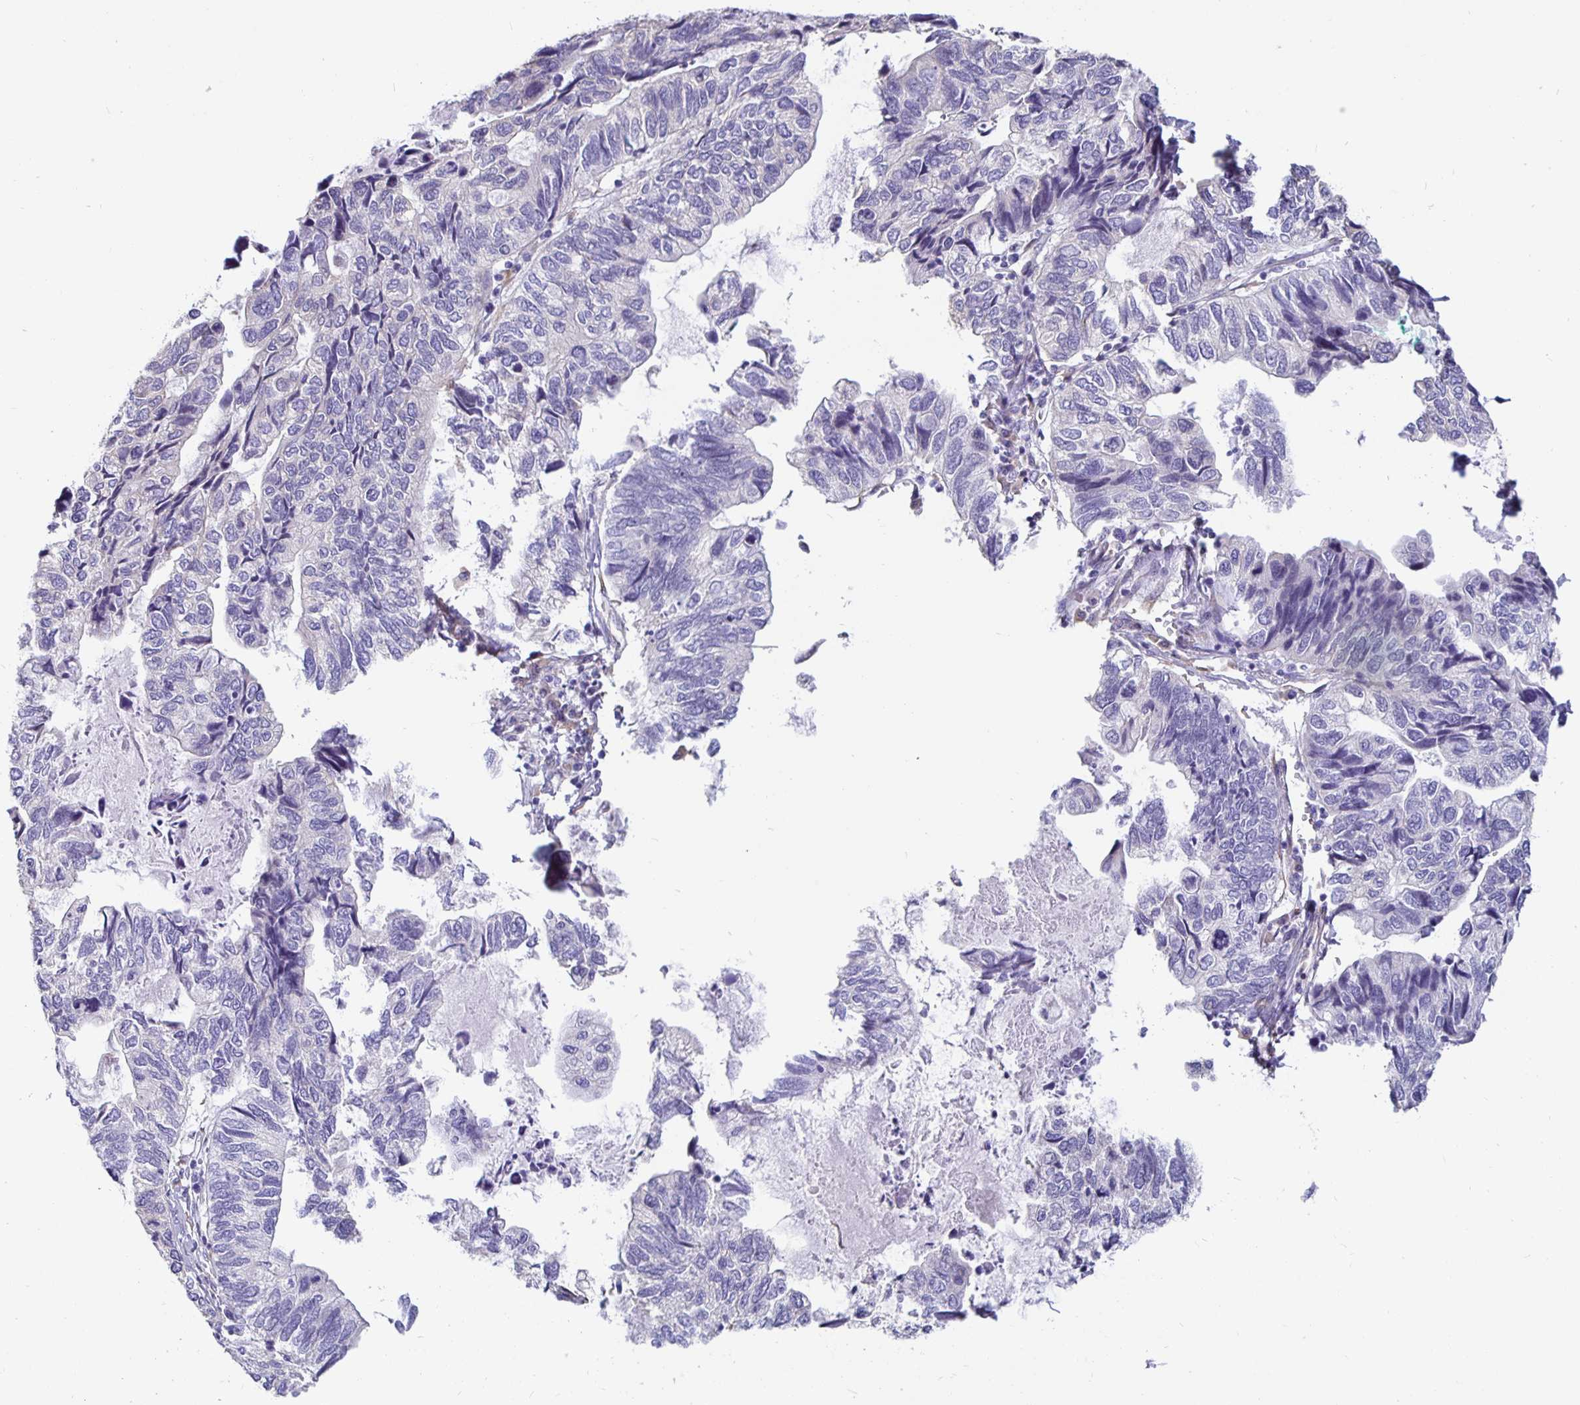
{"staining": {"intensity": "negative", "quantity": "none", "location": "none"}, "tissue": "stomach cancer", "cell_type": "Tumor cells", "image_type": "cancer", "snomed": [{"axis": "morphology", "description": "Adenocarcinoma, NOS"}, {"axis": "topography", "description": "Stomach, upper"}], "caption": "DAB (3,3'-diaminobenzidine) immunohistochemical staining of human stomach adenocarcinoma shows no significant expression in tumor cells.", "gene": "DNAI2", "patient": {"sex": "female", "age": 67}}